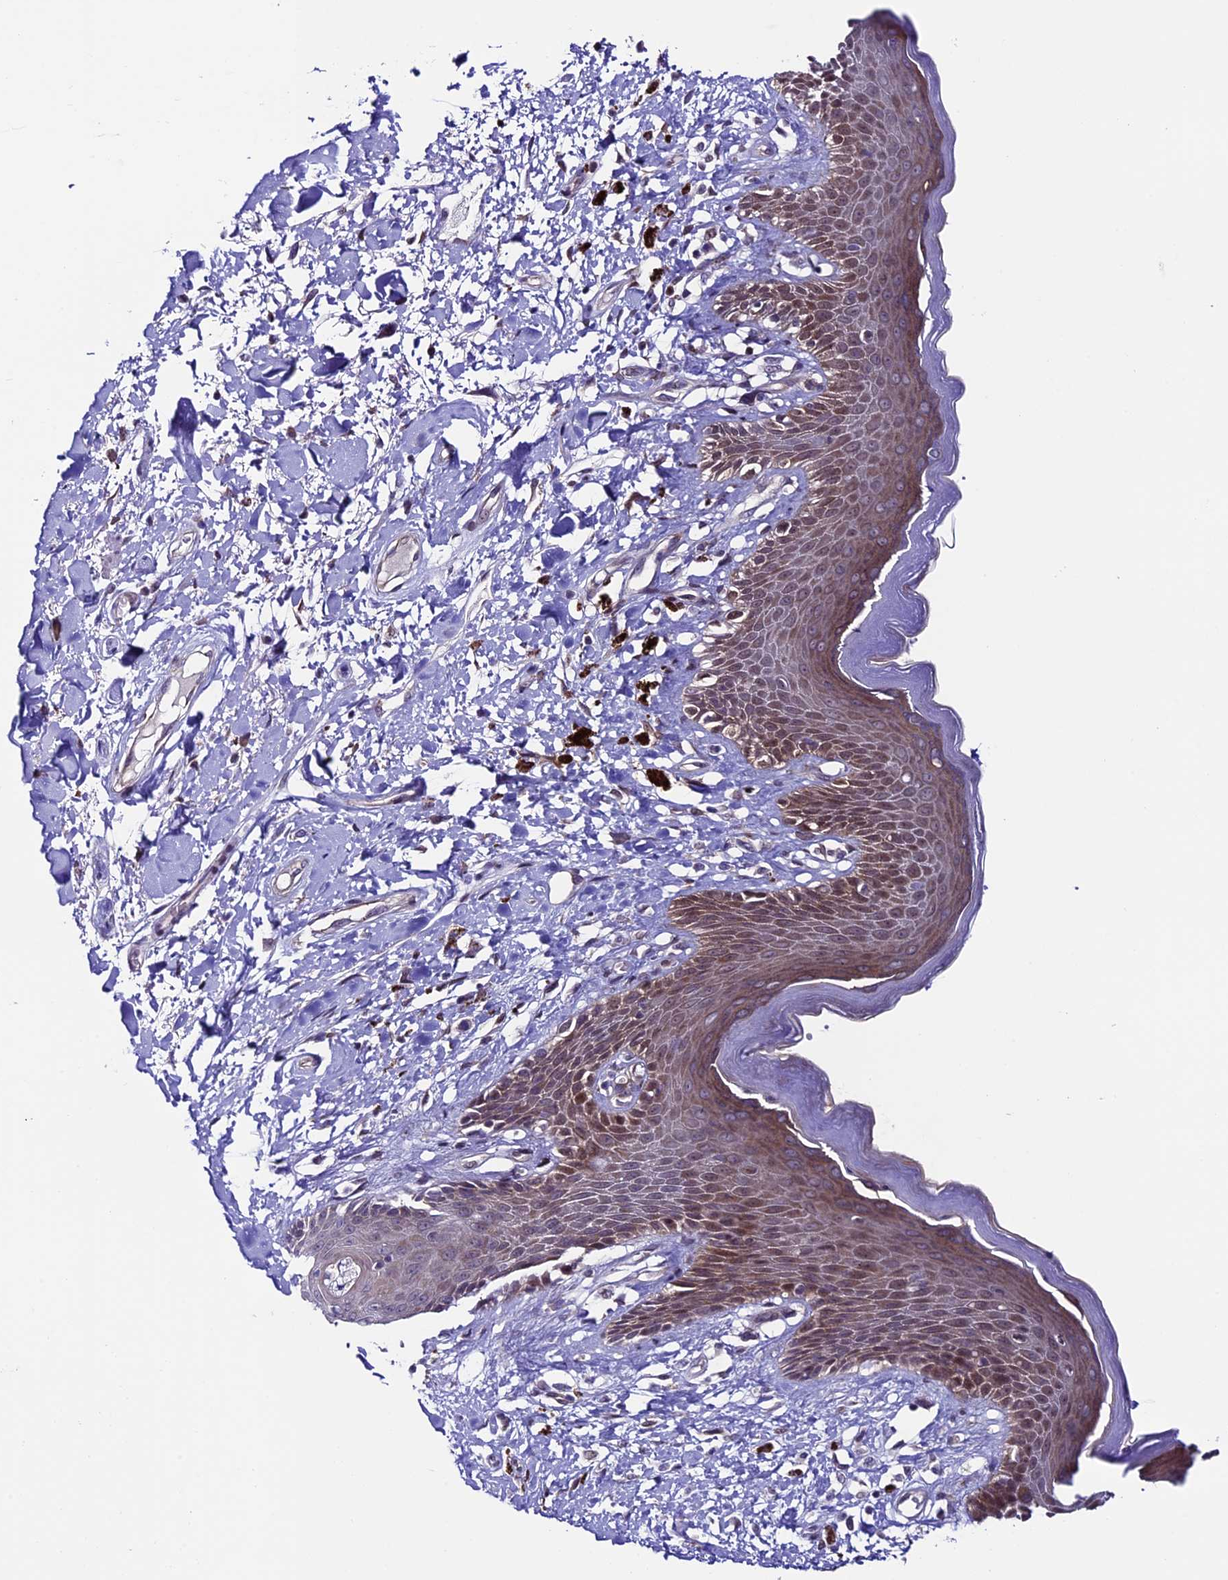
{"staining": {"intensity": "moderate", "quantity": "25%-75%", "location": "cytoplasmic/membranous"}, "tissue": "skin", "cell_type": "Epidermal cells", "image_type": "normal", "snomed": [{"axis": "morphology", "description": "Normal tissue, NOS"}, {"axis": "topography", "description": "Anal"}], "caption": "Protein staining of benign skin shows moderate cytoplasmic/membranous expression in approximately 25%-75% of epidermal cells.", "gene": "TMEM171", "patient": {"sex": "female", "age": 78}}